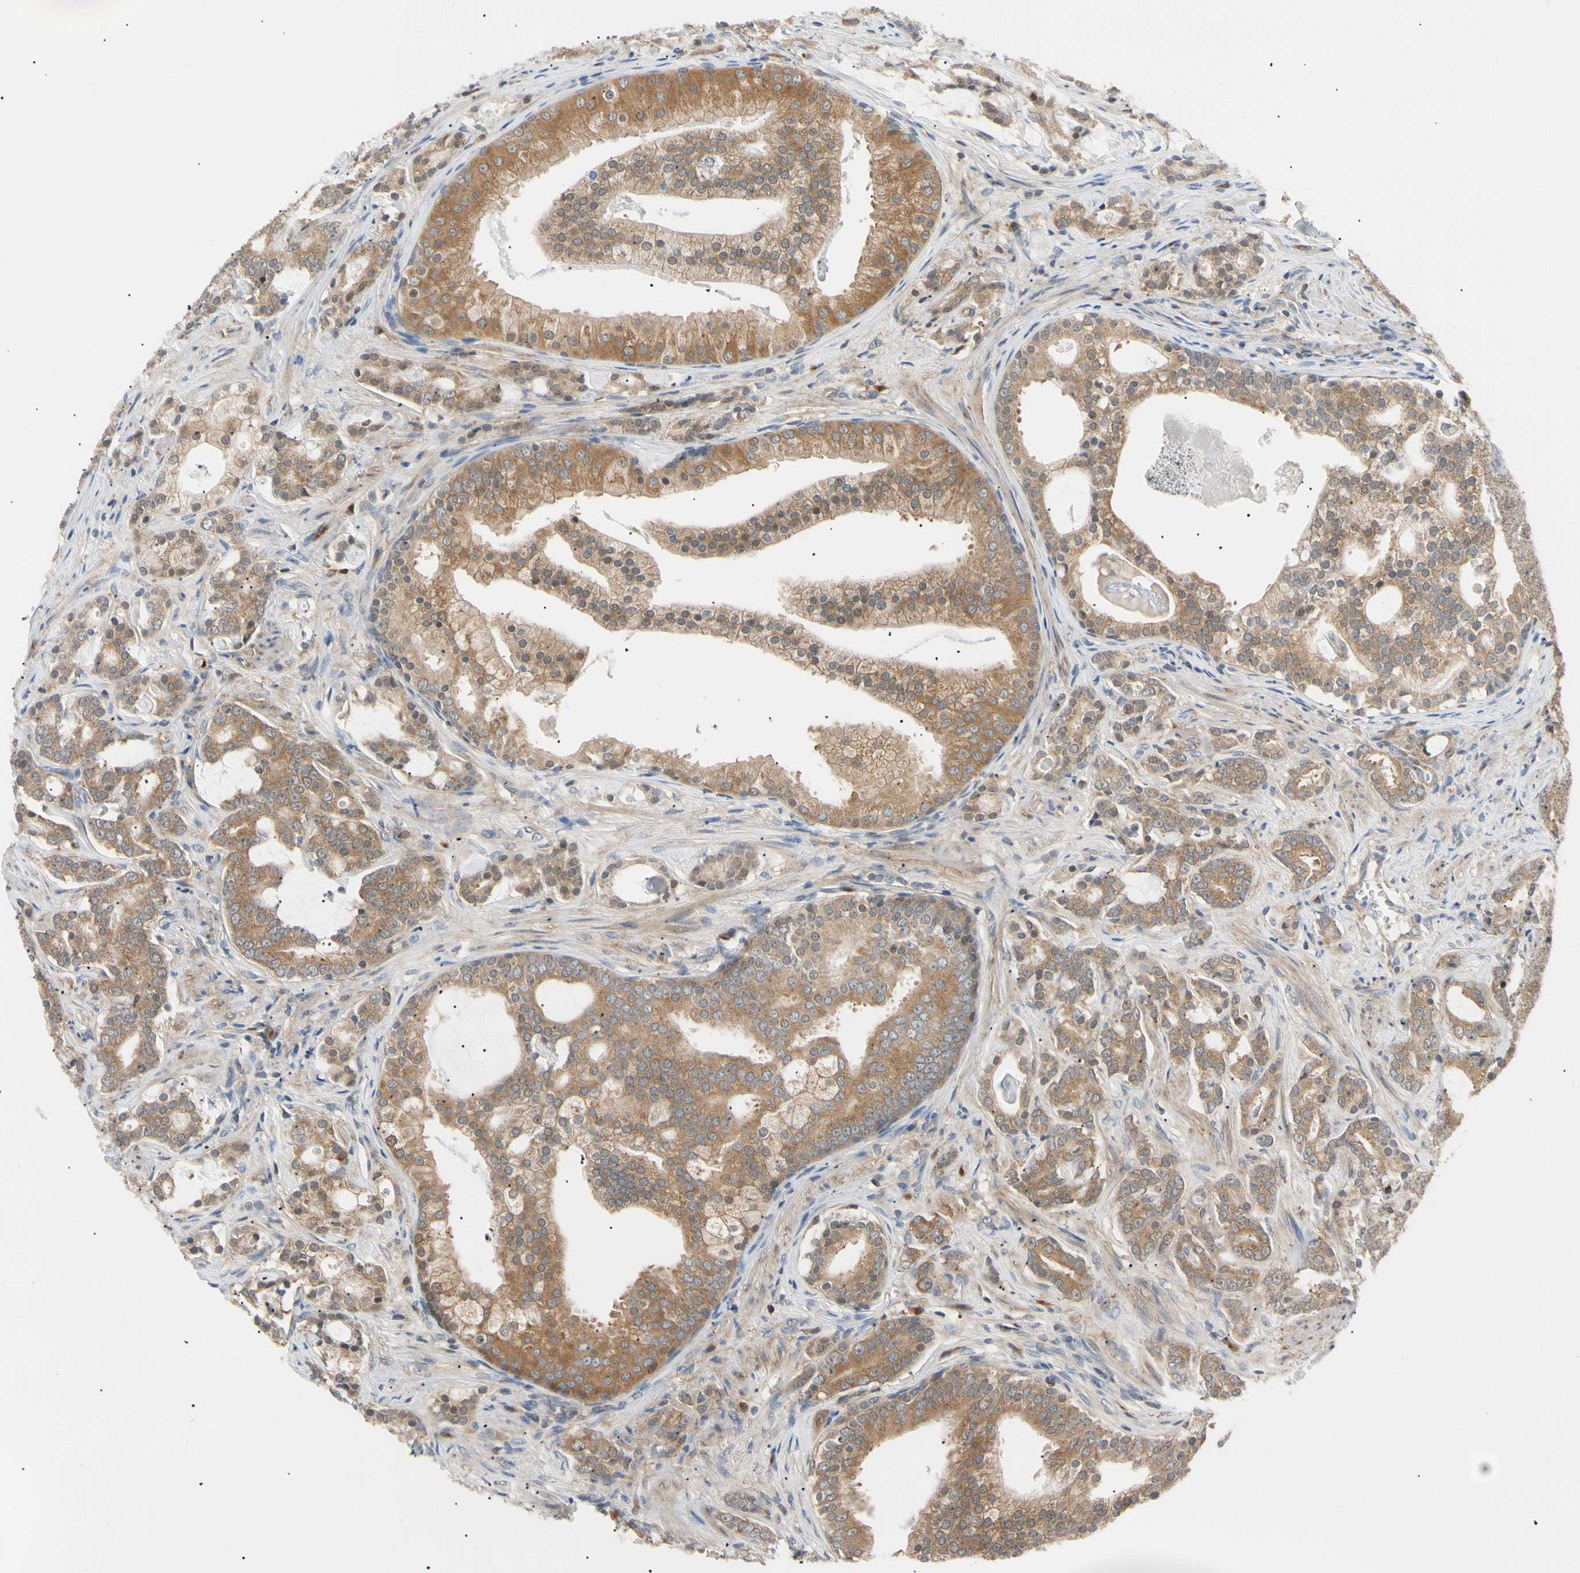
{"staining": {"intensity": "moderate", "quantity": ">75%", "location": "cytoplasmic/membranous"}, "tissue": "prostate cancer", "cell_type": "Tumor cells", "image_type": "cancer", "snomed": [{"axis": "morphology", "description": "Adenocarcinoma, Low grade"}, {"axis": "topography", "description": "Prostate"}], "caption": "High-power microscopy captured an immunohistochemistry image of low-grade adenocarcinoma (prostate), revealing moderate cytoplasmic/membranous expression in approximately >75% of tumor cells.", "gene": "SEC23B", "patient": {"sex": "male", "age": 58}}